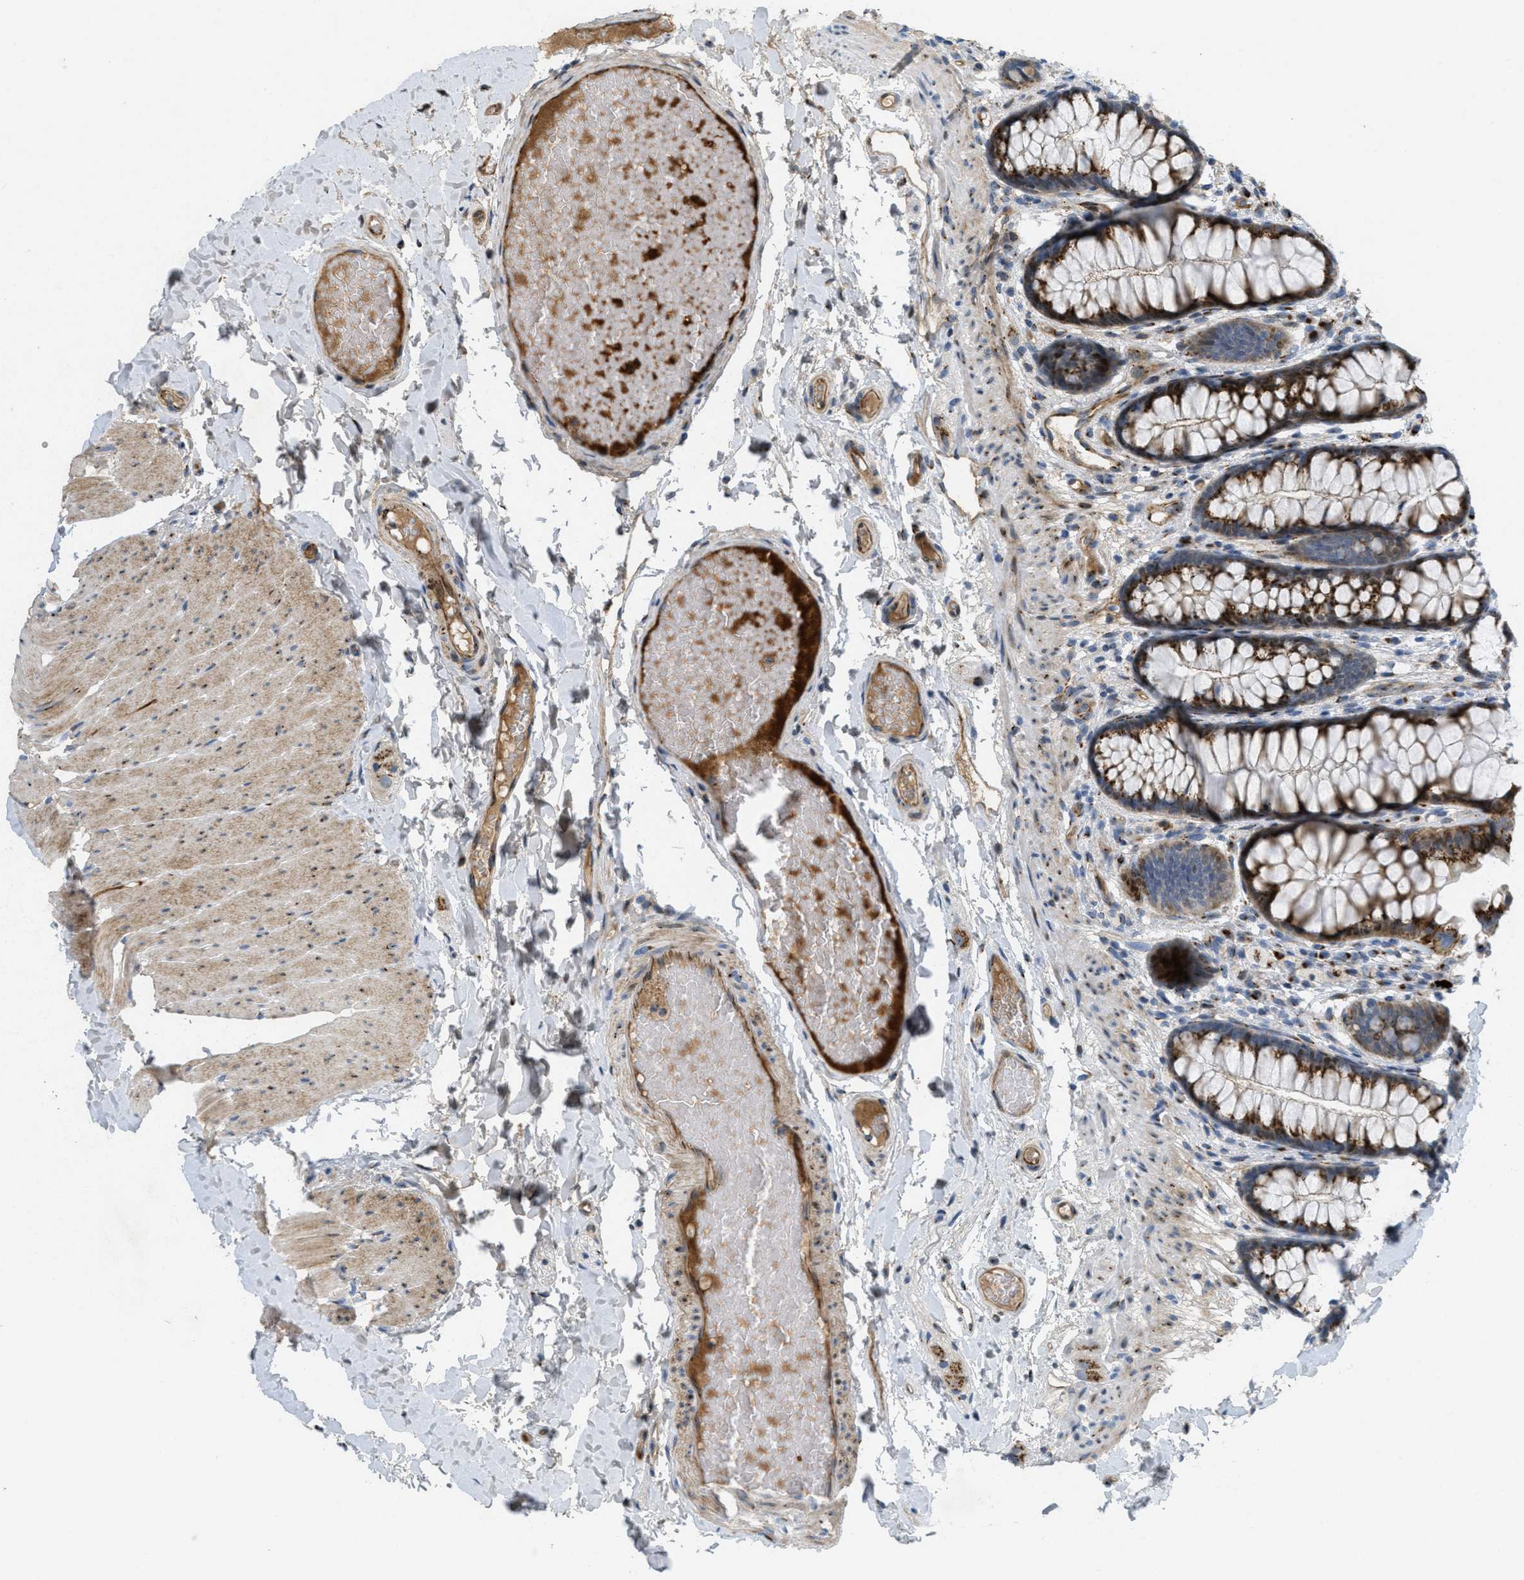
{"staining": {"intensity": "moderate", "quantity": ">75%", "location": "cytoplasmic/membranous"}, "tissue": "colon", "cell_type": "Endothelial cells", "image_type": "normal", "snomed": [{"axis": "morphology", "description": "Normal tissue, NOS"}, {"axis": "topography", "description": "Colon"}], "caption": "The immunohistochemical stain shows moderate cytoplasmic/membranous expression in endothelial cells of unremarkable colon. (brown staining indicates protein expression, while blue staining denotes nuclei).", "gene": "ZFPL1", "patient": {"sex": "female", "age": 56}}